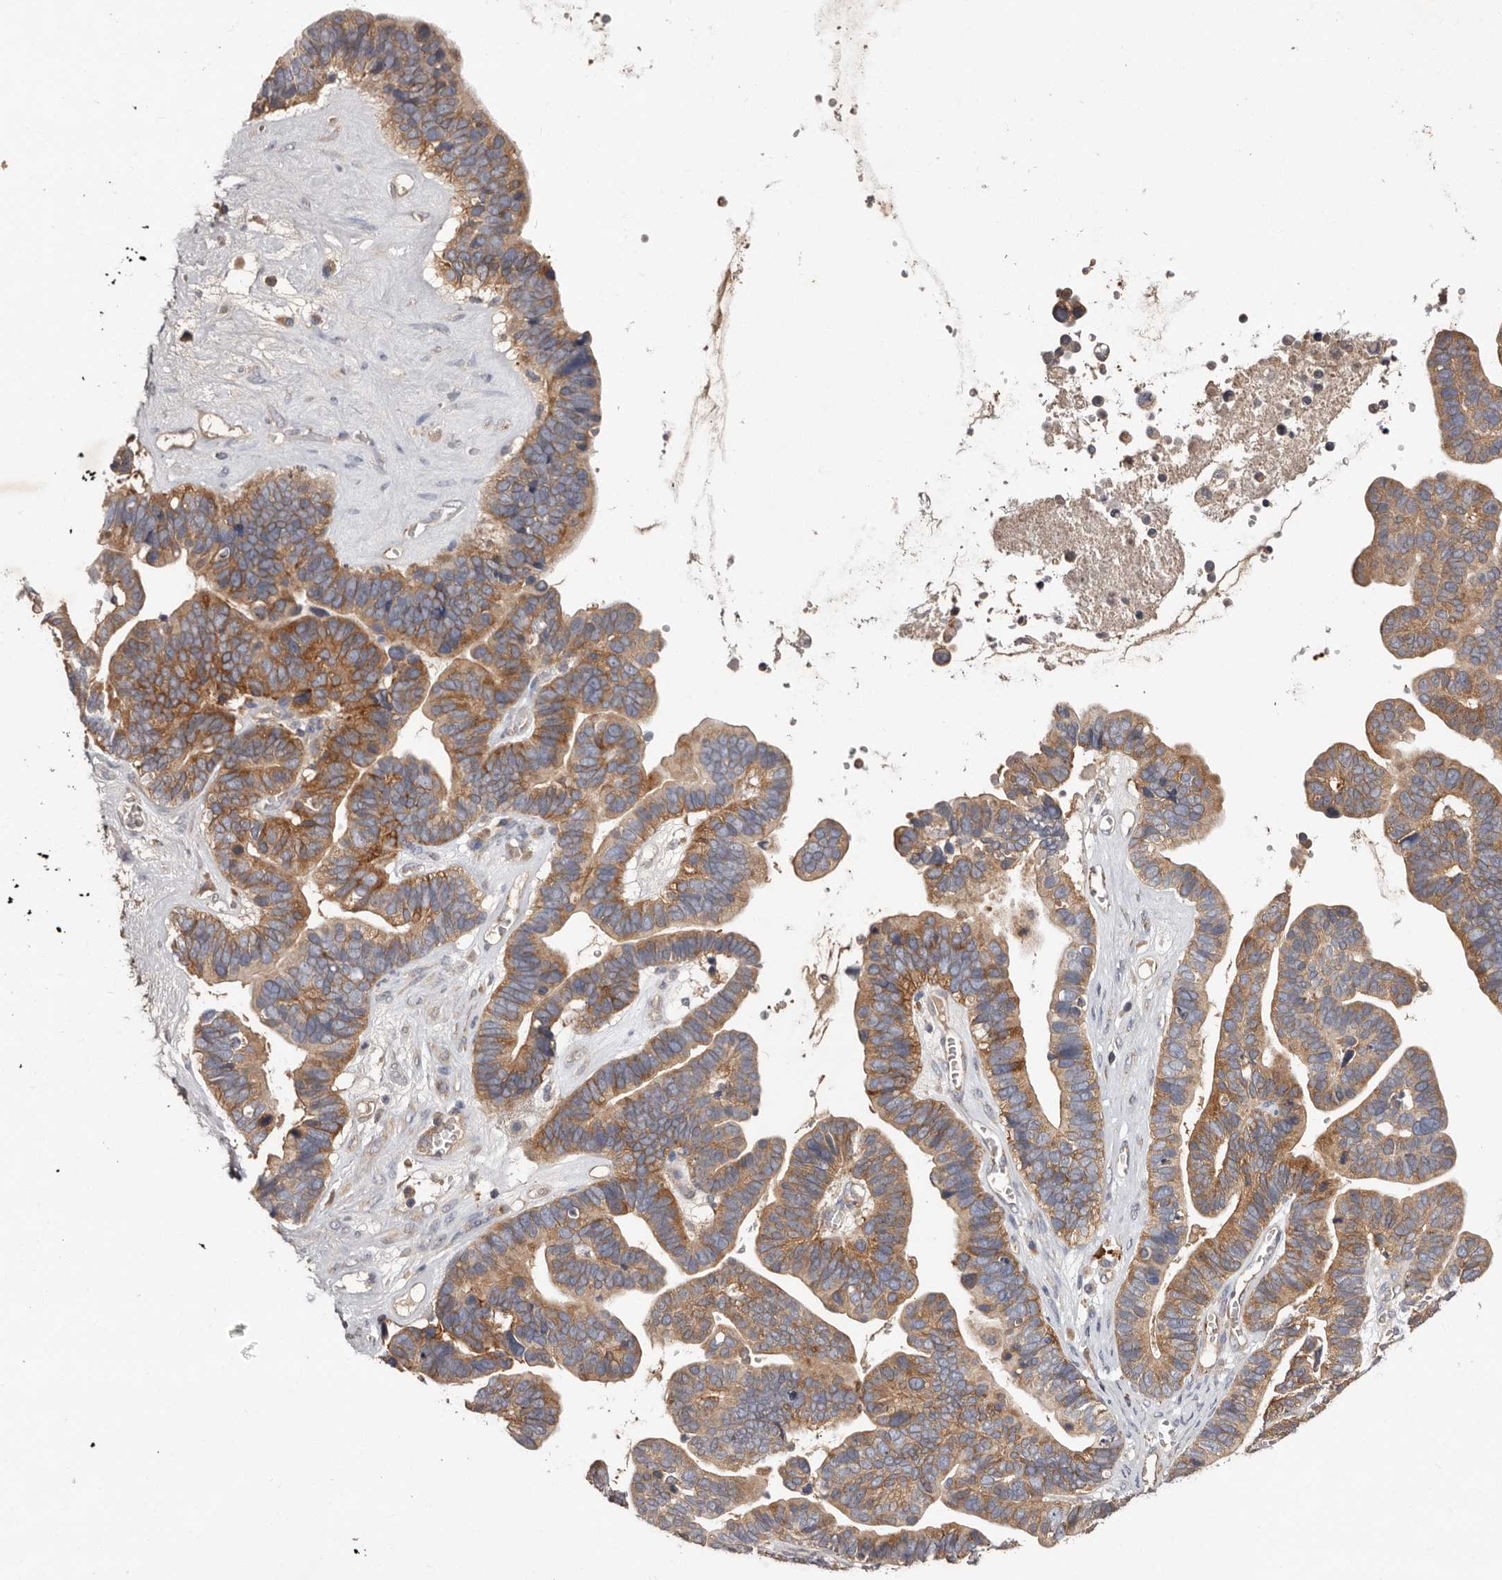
{"staining": {"intensity": "moderate", "quantity": ">75%", "location": "cytoplasmic/membranous"}, "tissue": "ovarian cancer", "cell_type": "Tumor cells", "image_type": "cancer", "snomed": [{"axis": "morphology", "description": "Cystadenocarcinoma, serous, NOS"}, {"axis": "topography", "description": "Ovary"}], "caption": "Tumor cells demonstrate medium levels of moderate cytoplasmic/membranous positivity in approximately >75% of cells in human ovarian cancer (serous cystadenocarcinoma).", "gene": "LTV1", "patient": {"sex": "female", "age": 56}}